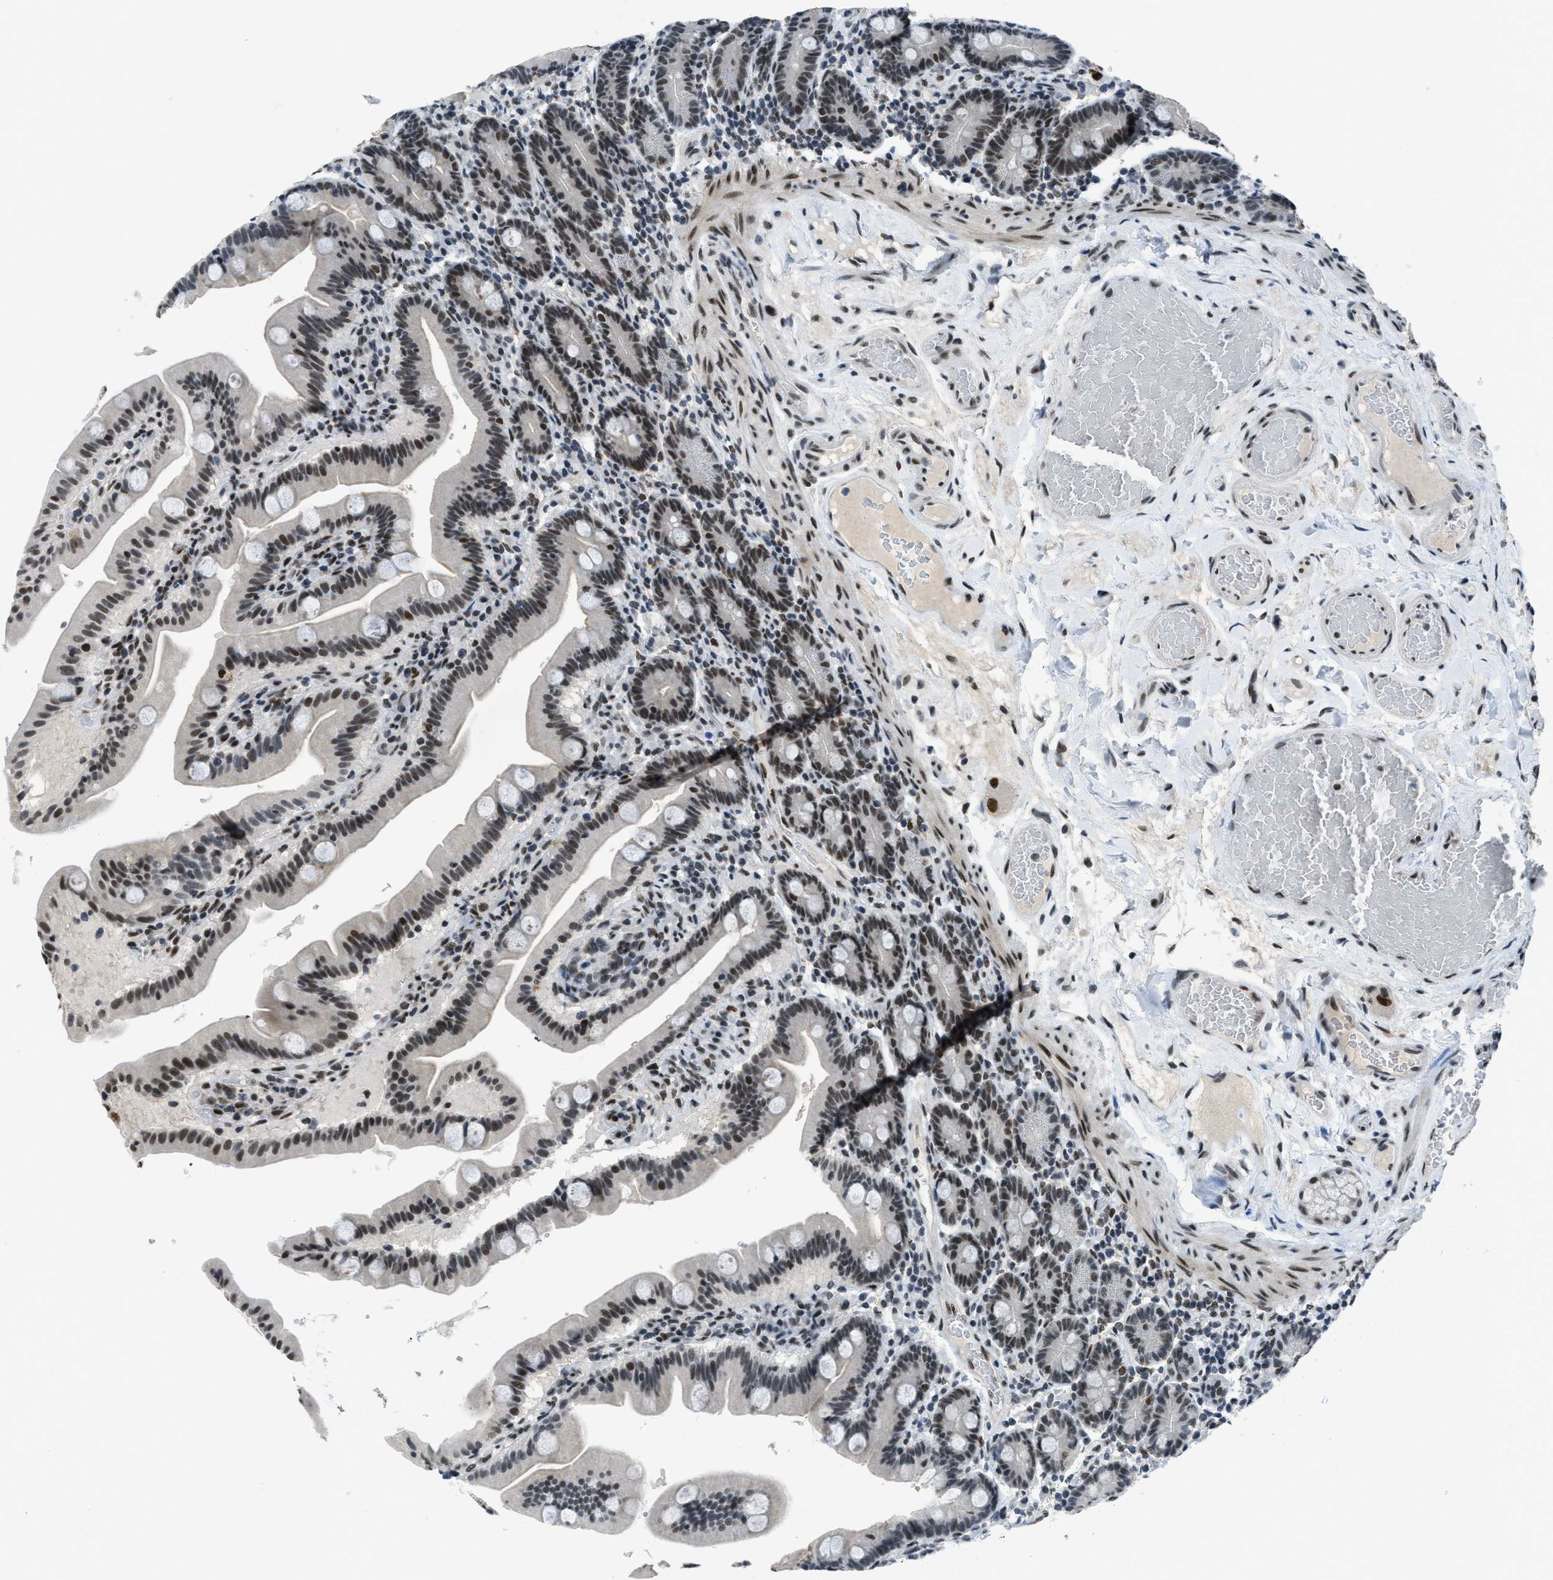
{"staining": {"intensity": "moderate", "quantity": ">75%", "location": "nuclear"}, "tissue": "duodenum", "cell_type": "Glandular cells", "image_type": "normal", "snomed": [{"axis": "morphology", "description": "Normal tissue, NOS"}, {"axis": "topography", "description": "Duodenum"}], "caption": "The immunohistochemical stain shows moderate nuclear staining in glandular cells of normal duodenum.", "gene": "GATAD2B", "patient": {"sex": "male", "age": 54}}